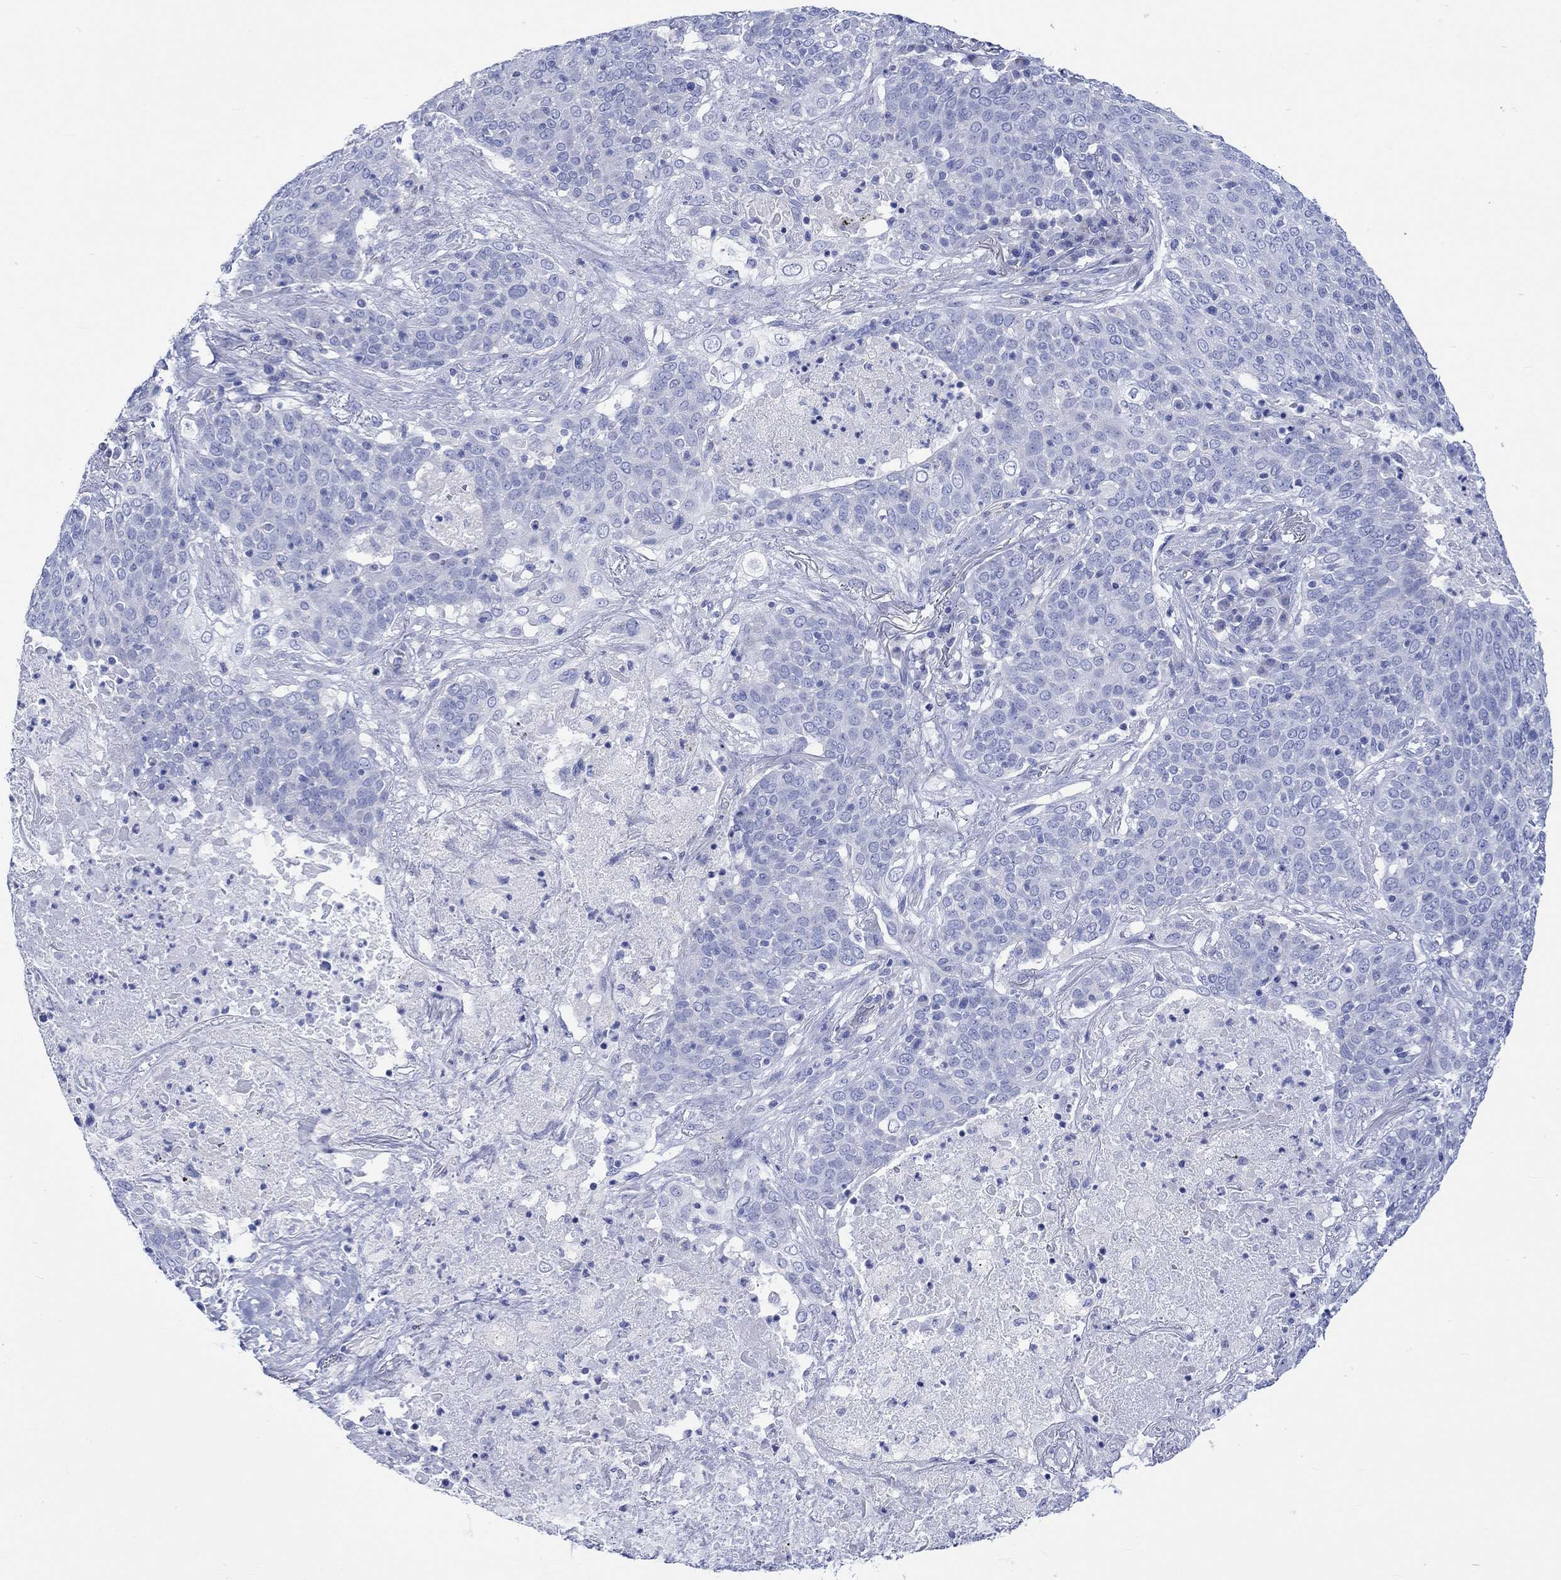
{"staining": {"intensity": "negative", "quantity": "none", "location": "none"}, "tissue": "lung cancer", "cell_type": "Tumor cells", "image_type": "cancer", "snomed": [{"axis": "morphology", "description": "Squamous cell carcinoma, NOS"}, {"axis": "topography", "description": "Lung"}], "caption": "Immunohistochemistry micrograph of neoplastic tissue: human lung squamous cell carcinoma stained with DAB displays no significant protein staining in tumor cells.", "gene": "CPLX2", "patient": {"sex": "male", "age": 82}}